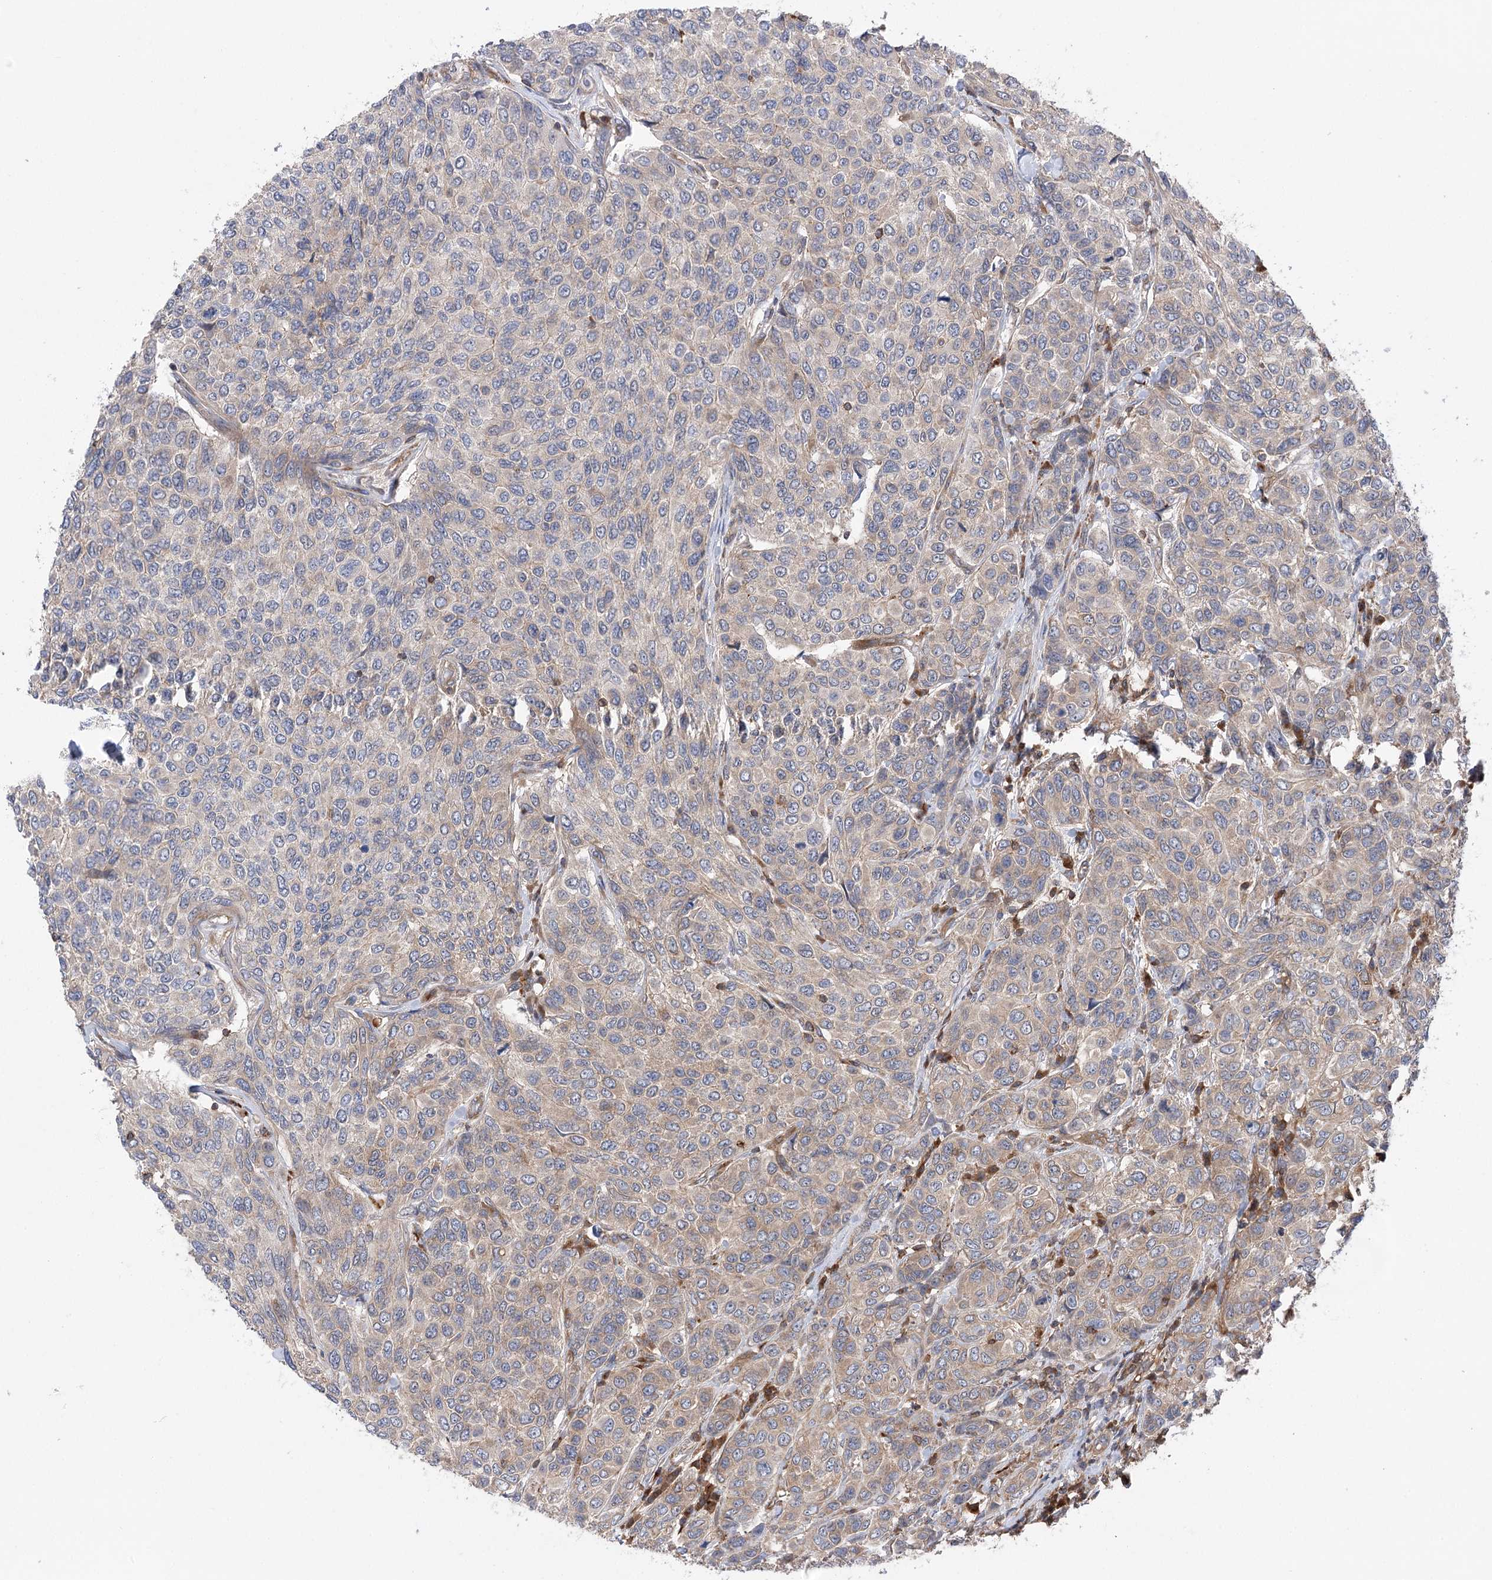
{"staining": {"intensity": "weak", "quantity": "<25%", "location": "cytoplasmic/membranous"}, "tissue": "breast cancer", "cell_type": "Tumor cells", "image_type": "cancer", "snomed": [{"axis": "morphology", "description": "Duct carcinoma"}, {"axis": "topography", "description": "Breast"}], "caption": "This is a image of immunohistochemistry (IHC) staining of breast cancer, which shows no positivity in tumor cells.", "gene": "VPS37B", "patient": {"sex": "female", "age": 55}}